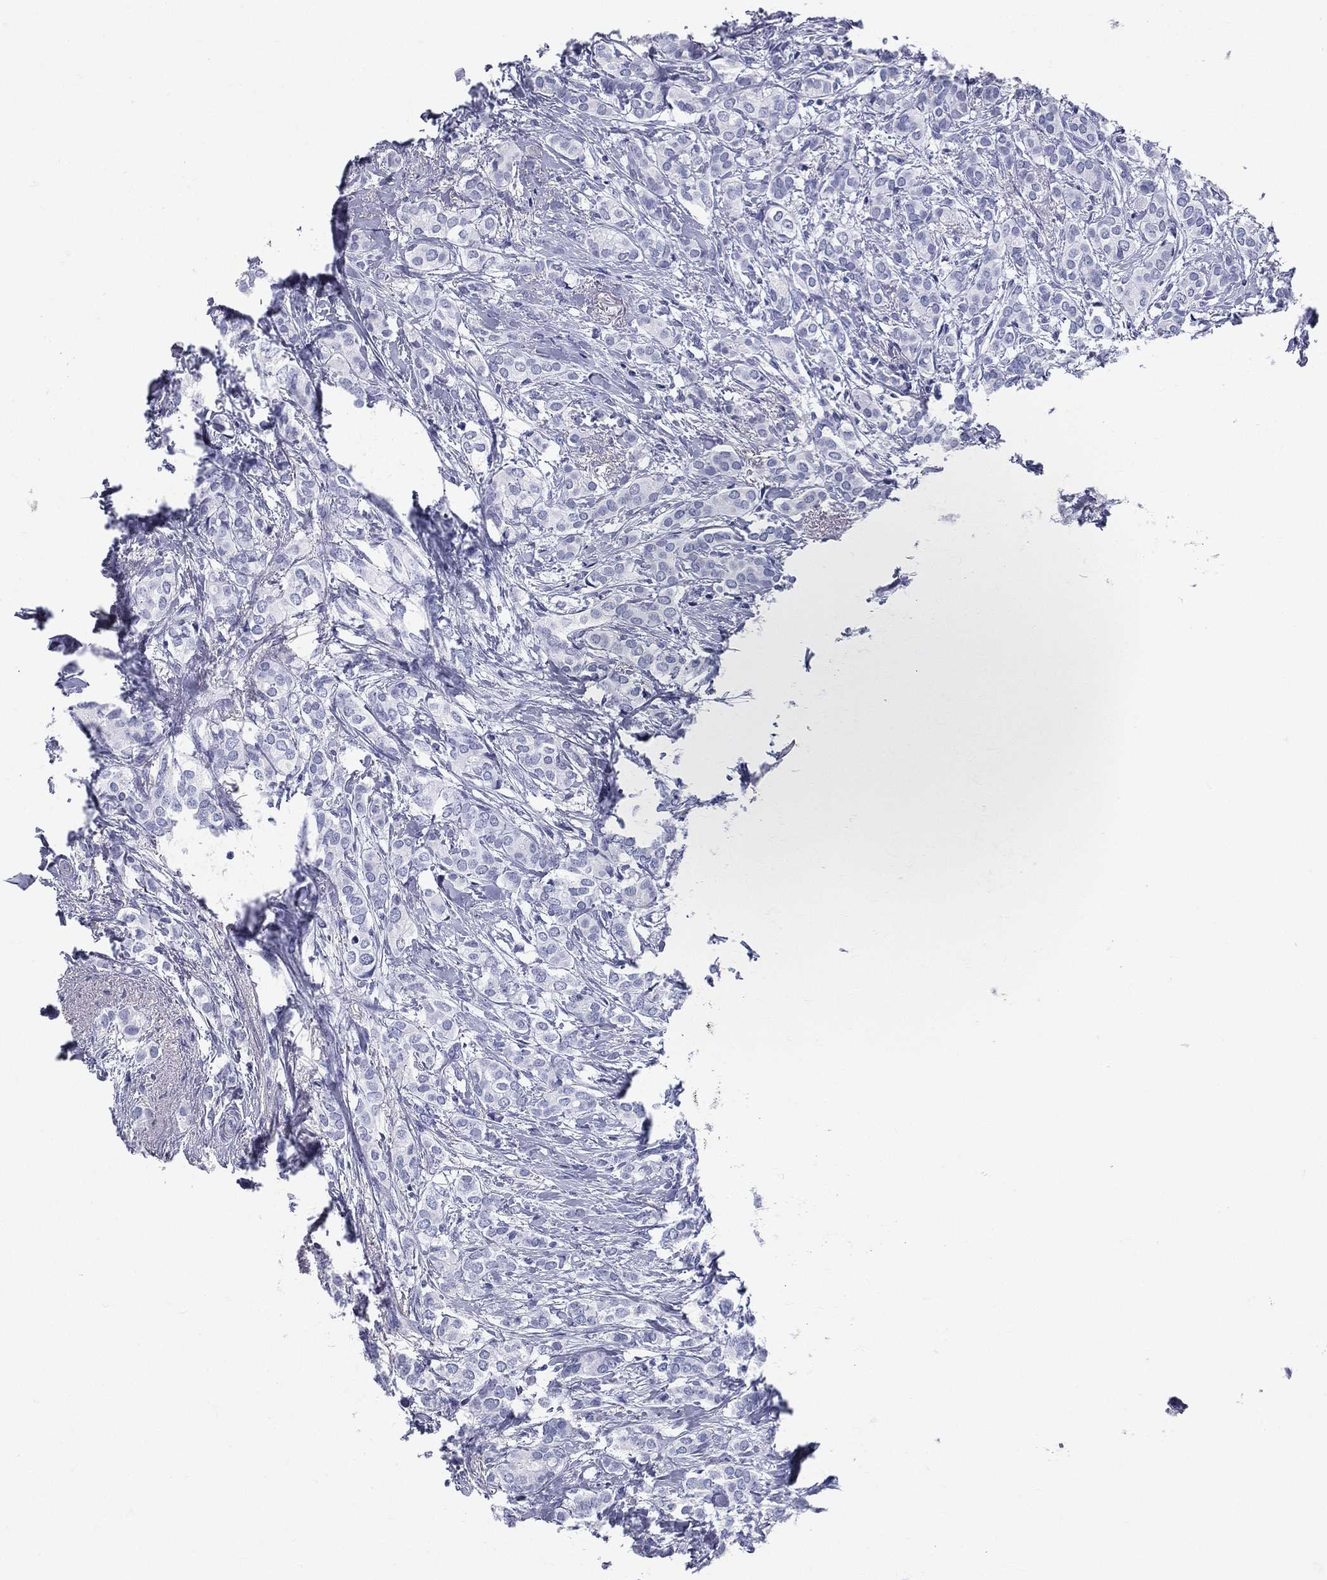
{"staining": {"intensity": "negative", "quantity": "none", "location": "none"}, "tissue": "breast cancer", "cell_type": "Tumor cells", "image_type": "cancer", "snomed": [{"axis": "morphology", "description": "Duct carcinoma"}, {"axis": "topography", "description": "Breast"}], "caption": "Human intraductal carcinoma (breast) stained for a protein using immunohistochemistry demonstrates no expression in tumor cells.", "gene": "ETNPPL", "patient": {"sex": "female", "age": 73}}